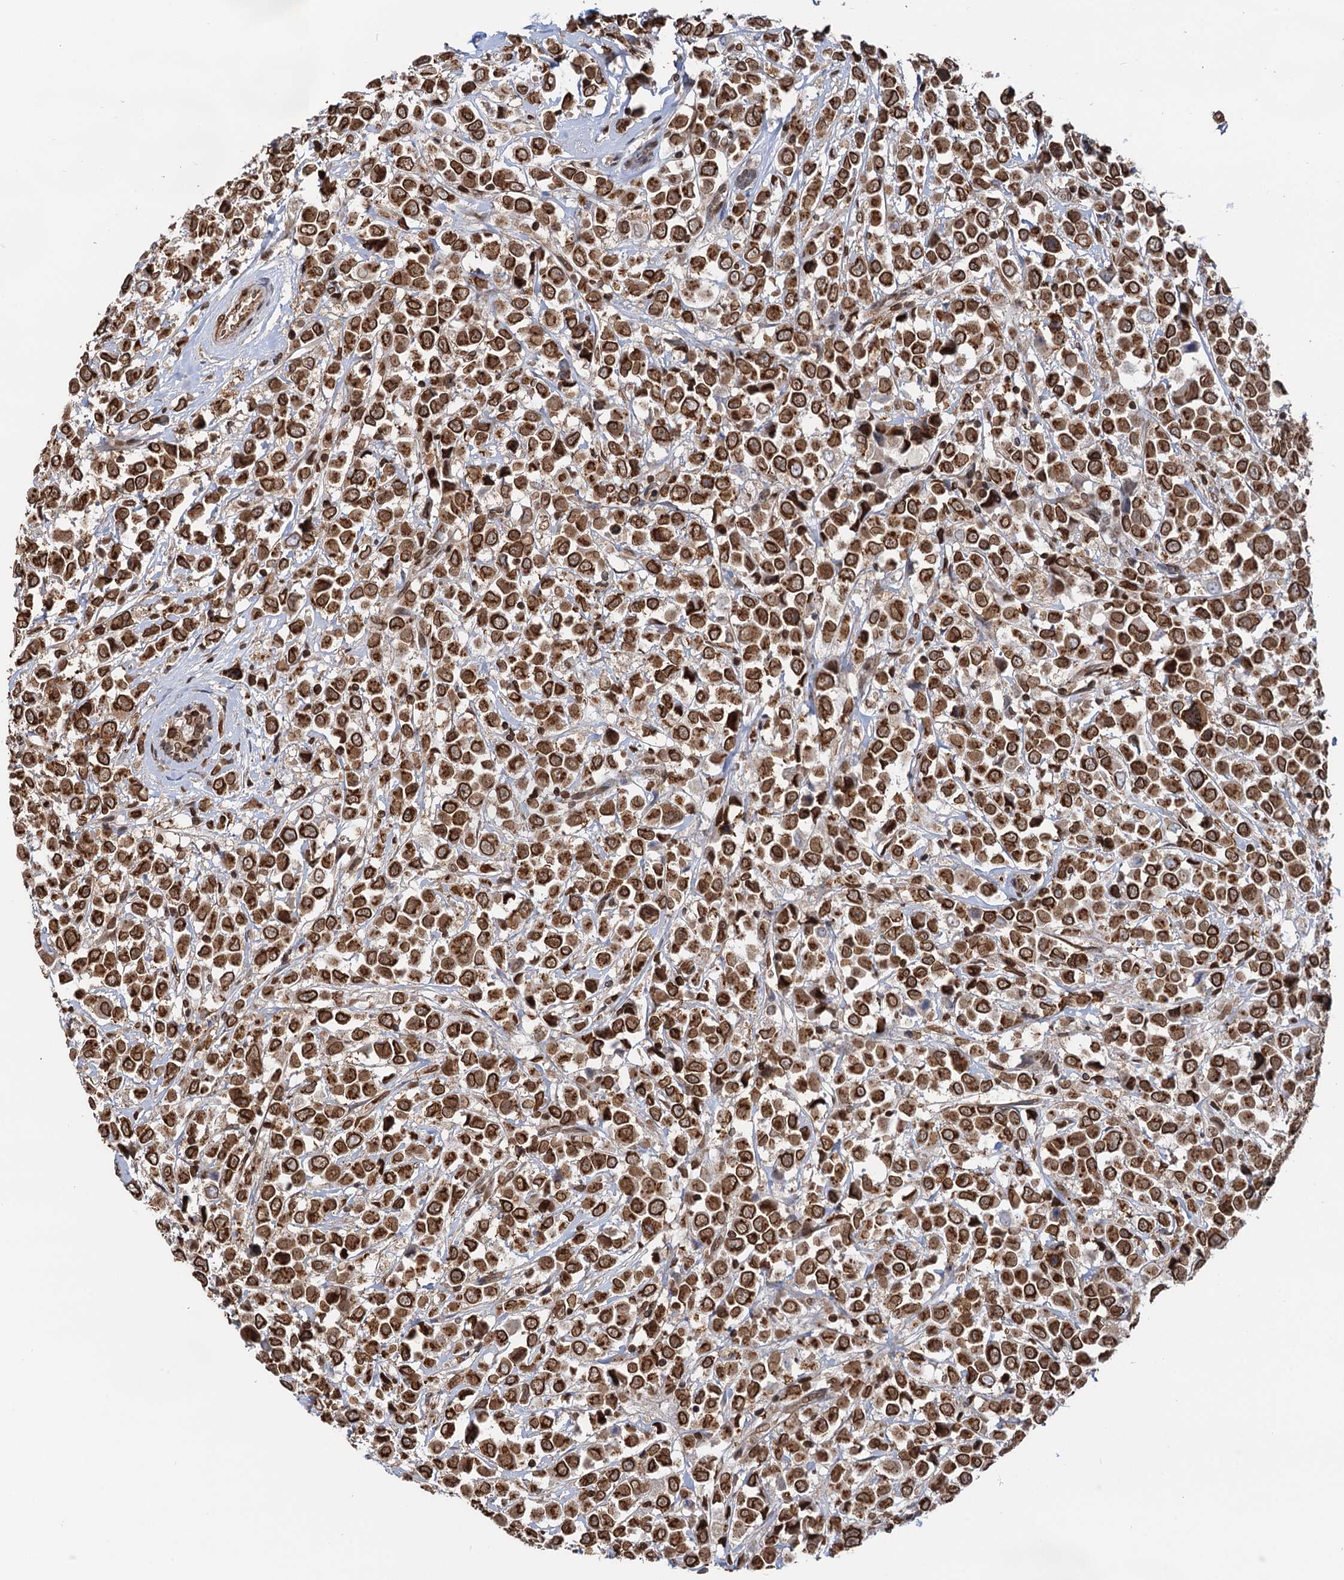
{"staining": {"intensity": "strong", "quantity": ">75%", "location": "cytoplasmic/membranous,nuclear"}, "tissue": "breast cancer", "cell_type": "Tumor cells", "image_type": "cancer", "snomed": [{"axis": "morphology", "description": "Duct carcinoma"}, {"axis": "topography", "description": "Breast"}], "caption": "Brown immunohistochemical staining in breast cancer (intraductal carcinoma) demonstrates strong cytoplasmic/membranous and nuclear positivity in approximately >75% of tumor cells. Immunohistochemistry stains the protein in brown and the nuclei are stained blue.", "gene": "ZC3H13", "patient": {"sex": "female", "age": 61}}